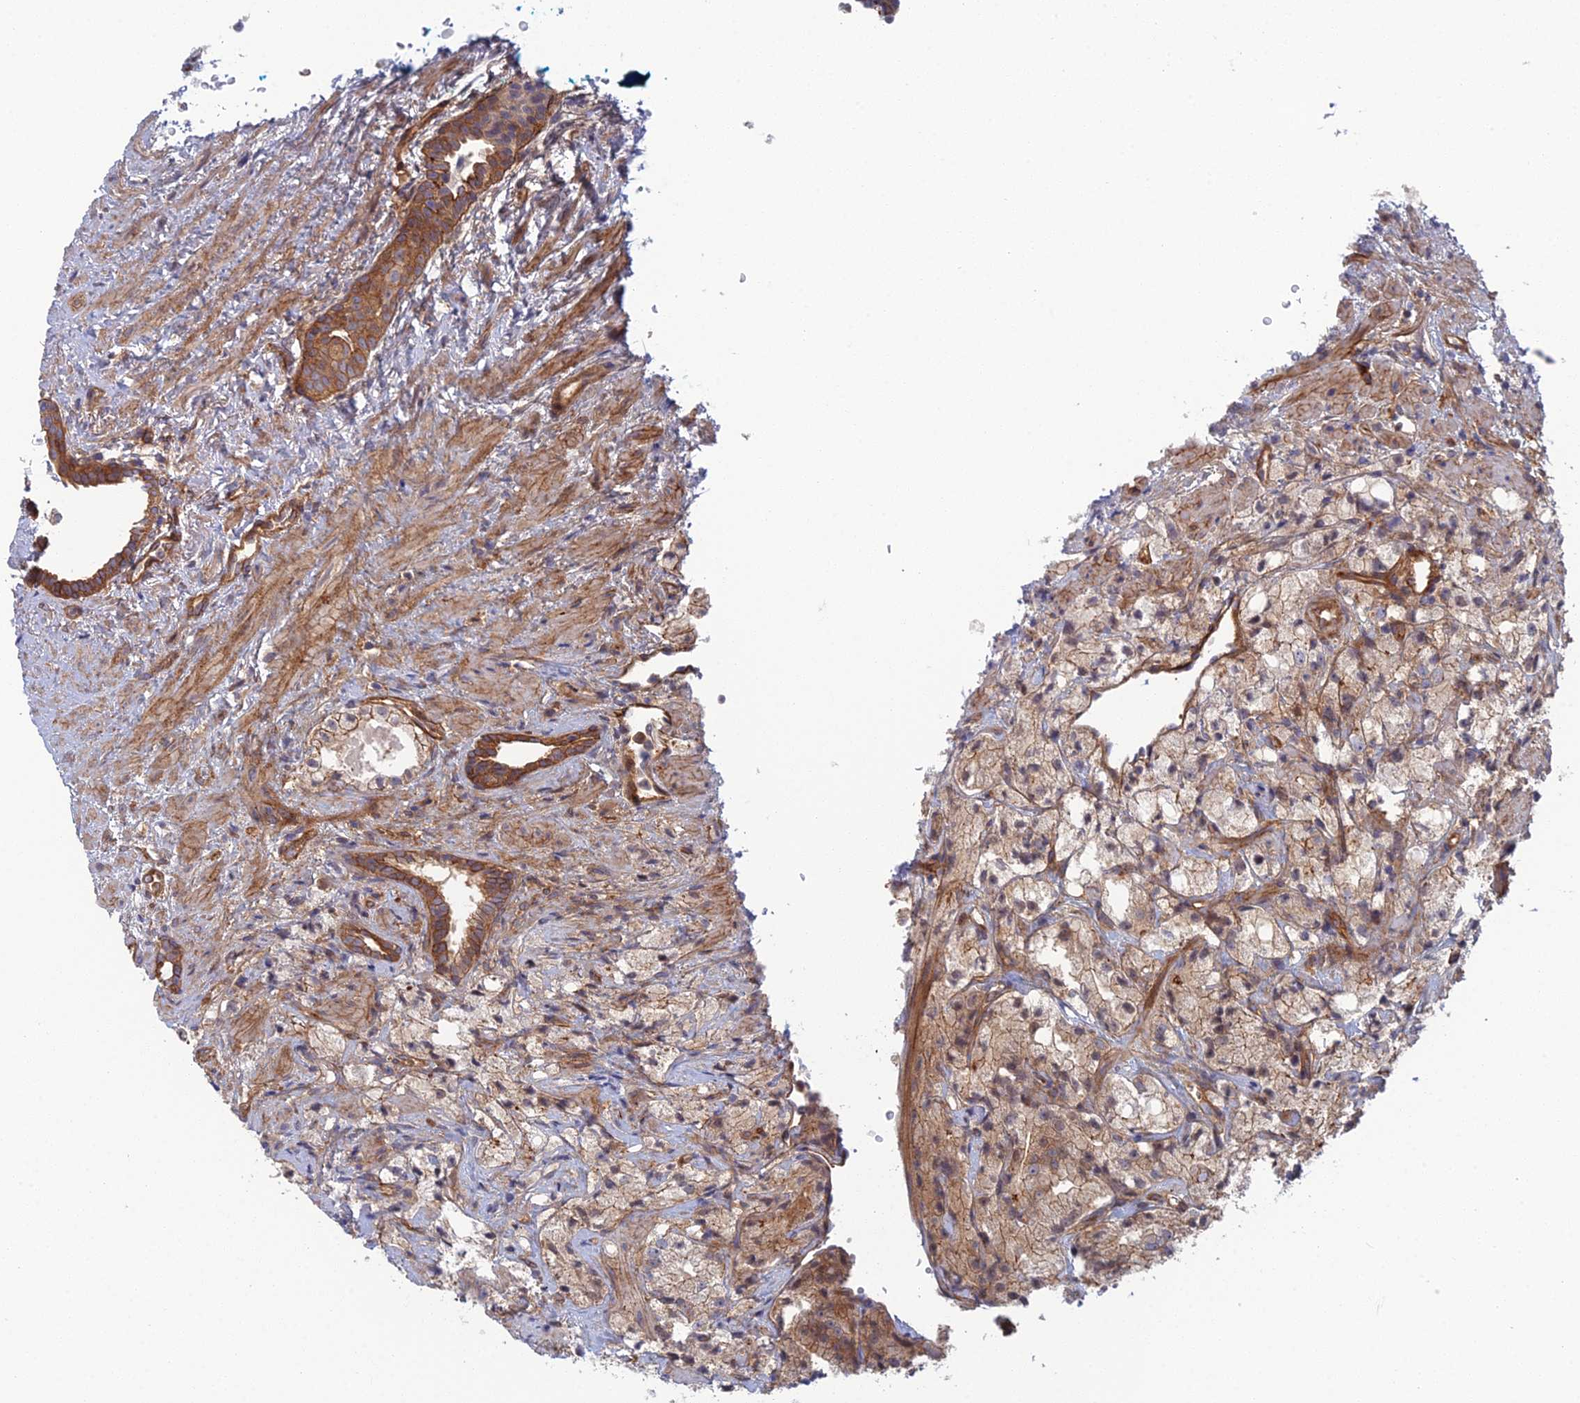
{"staining": {"intensity": "weak", "quantity": ">75%", "location": "cytoplasmic/membranous"}, "tissue": "prostate cancer", "cell_type": "Tumor cells", "image_type": "cancer", "snomed": [{"axis": "morphology", "description": "Adenocarcinoma, High grade"}, {"axis": "topography", "description": "Prostate"}], "caption": "This is a micrograph of immunohistochemistry staining of high-grade adenocarcinoma (prostate), which shows weak positivity in the cytoplasmic/membranous of tumor cells.", "gene": "ABHD1", "patient": {"sex": "male", "age": 64}}